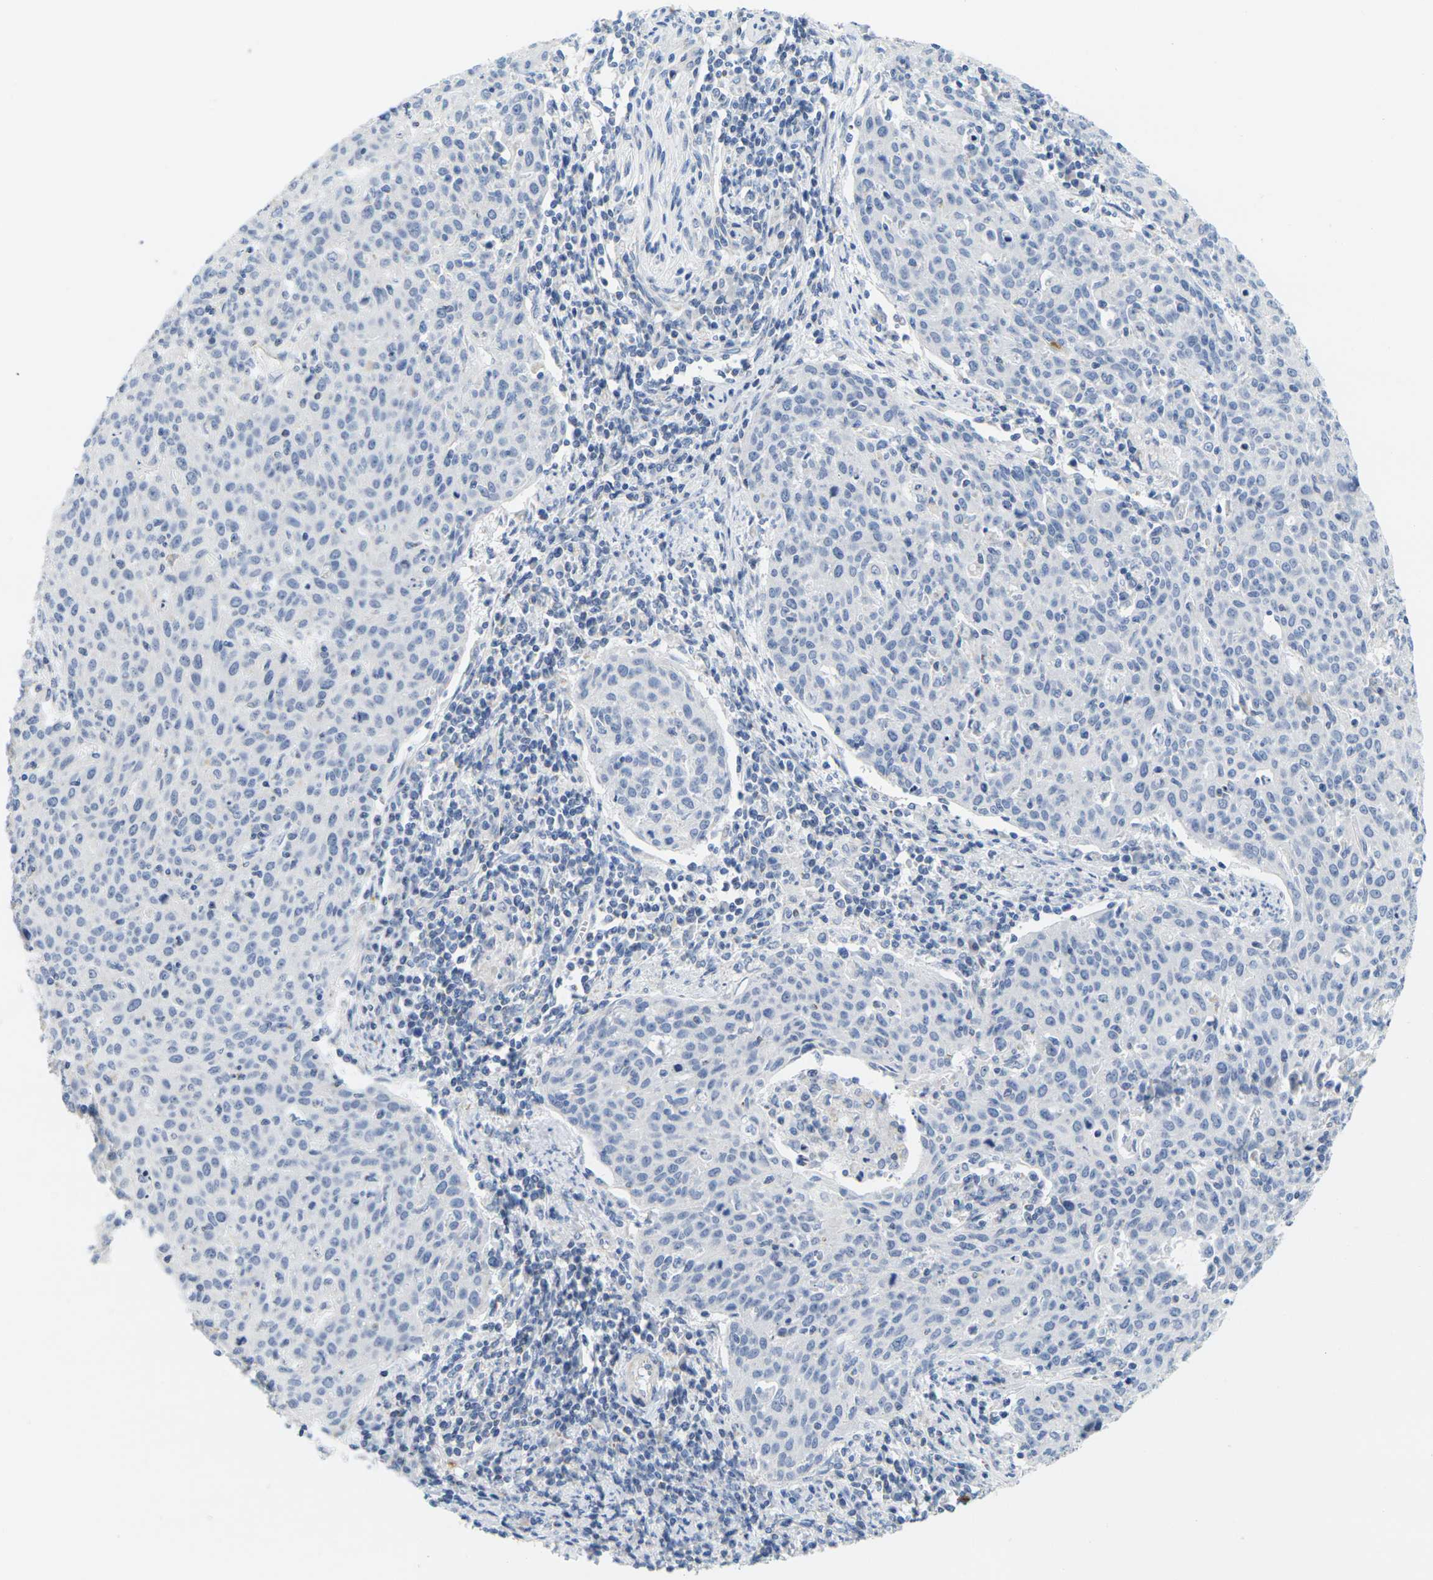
{"staining": {"intensity": "negative", "quantity": "none", "location": "none"}, "tissue": "cervical cancer", "cell_type": "Tumor cells", "image_type": "cancer", "snomed": [{"axis": "morphology", "description": "Squamous cell carcinoma, NOS"}, {"axis": "topography", "description": "Cervix"}], "caption": "Tumor cells are negative for protein expression in human squamous cell carcinoma (cervical).", "gene": "KLK5", "patient": {"sex": "female", "age": 38}}